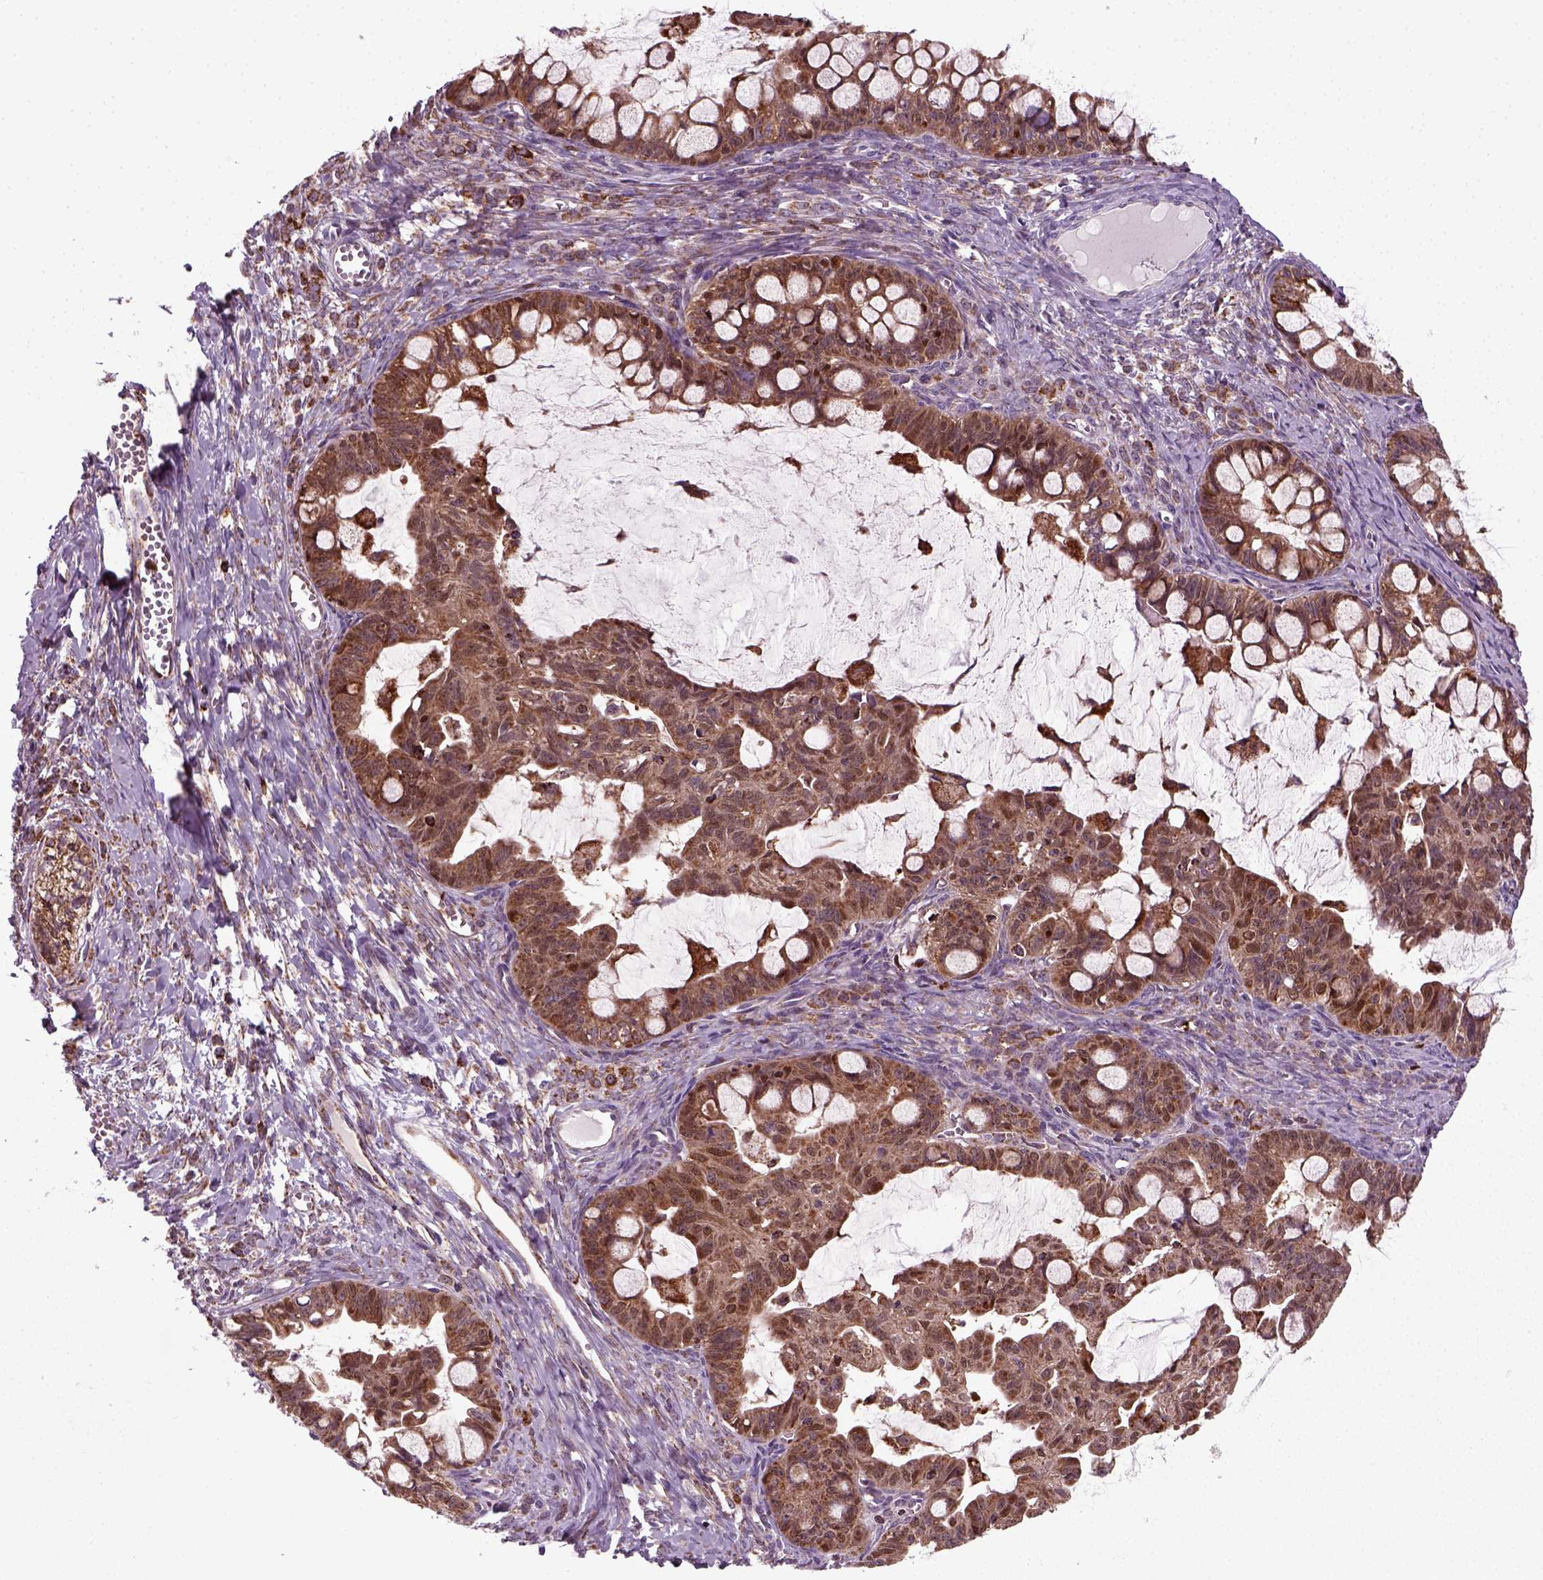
{"staining": {"intensity": "moderate", "quantity": ">75%", "location": "cytoplasmic/membranous,nuclear"}, "tissue": "ovarian cancer", "cell_type": "Tumor cells", "image_type": "cancer", "snomed": [{"axis": "morphology", "description": "Cystadenocarcinoma, mucinous, NOS"}, {"axis": "topography", "description": "Ovary"}], "caption": "Immunohistochemistry (IHC) (DAB (3,3'-diaminobenzidine)) staining of human ovarian mucinous cystadenocarcinoma shows moderate cytoplasmic/membranous and nuclear protein staining in approximately >75% of tumor cells.", "gene": "NUDT16L1", "patient": {"sex": "female", "age": 63}}